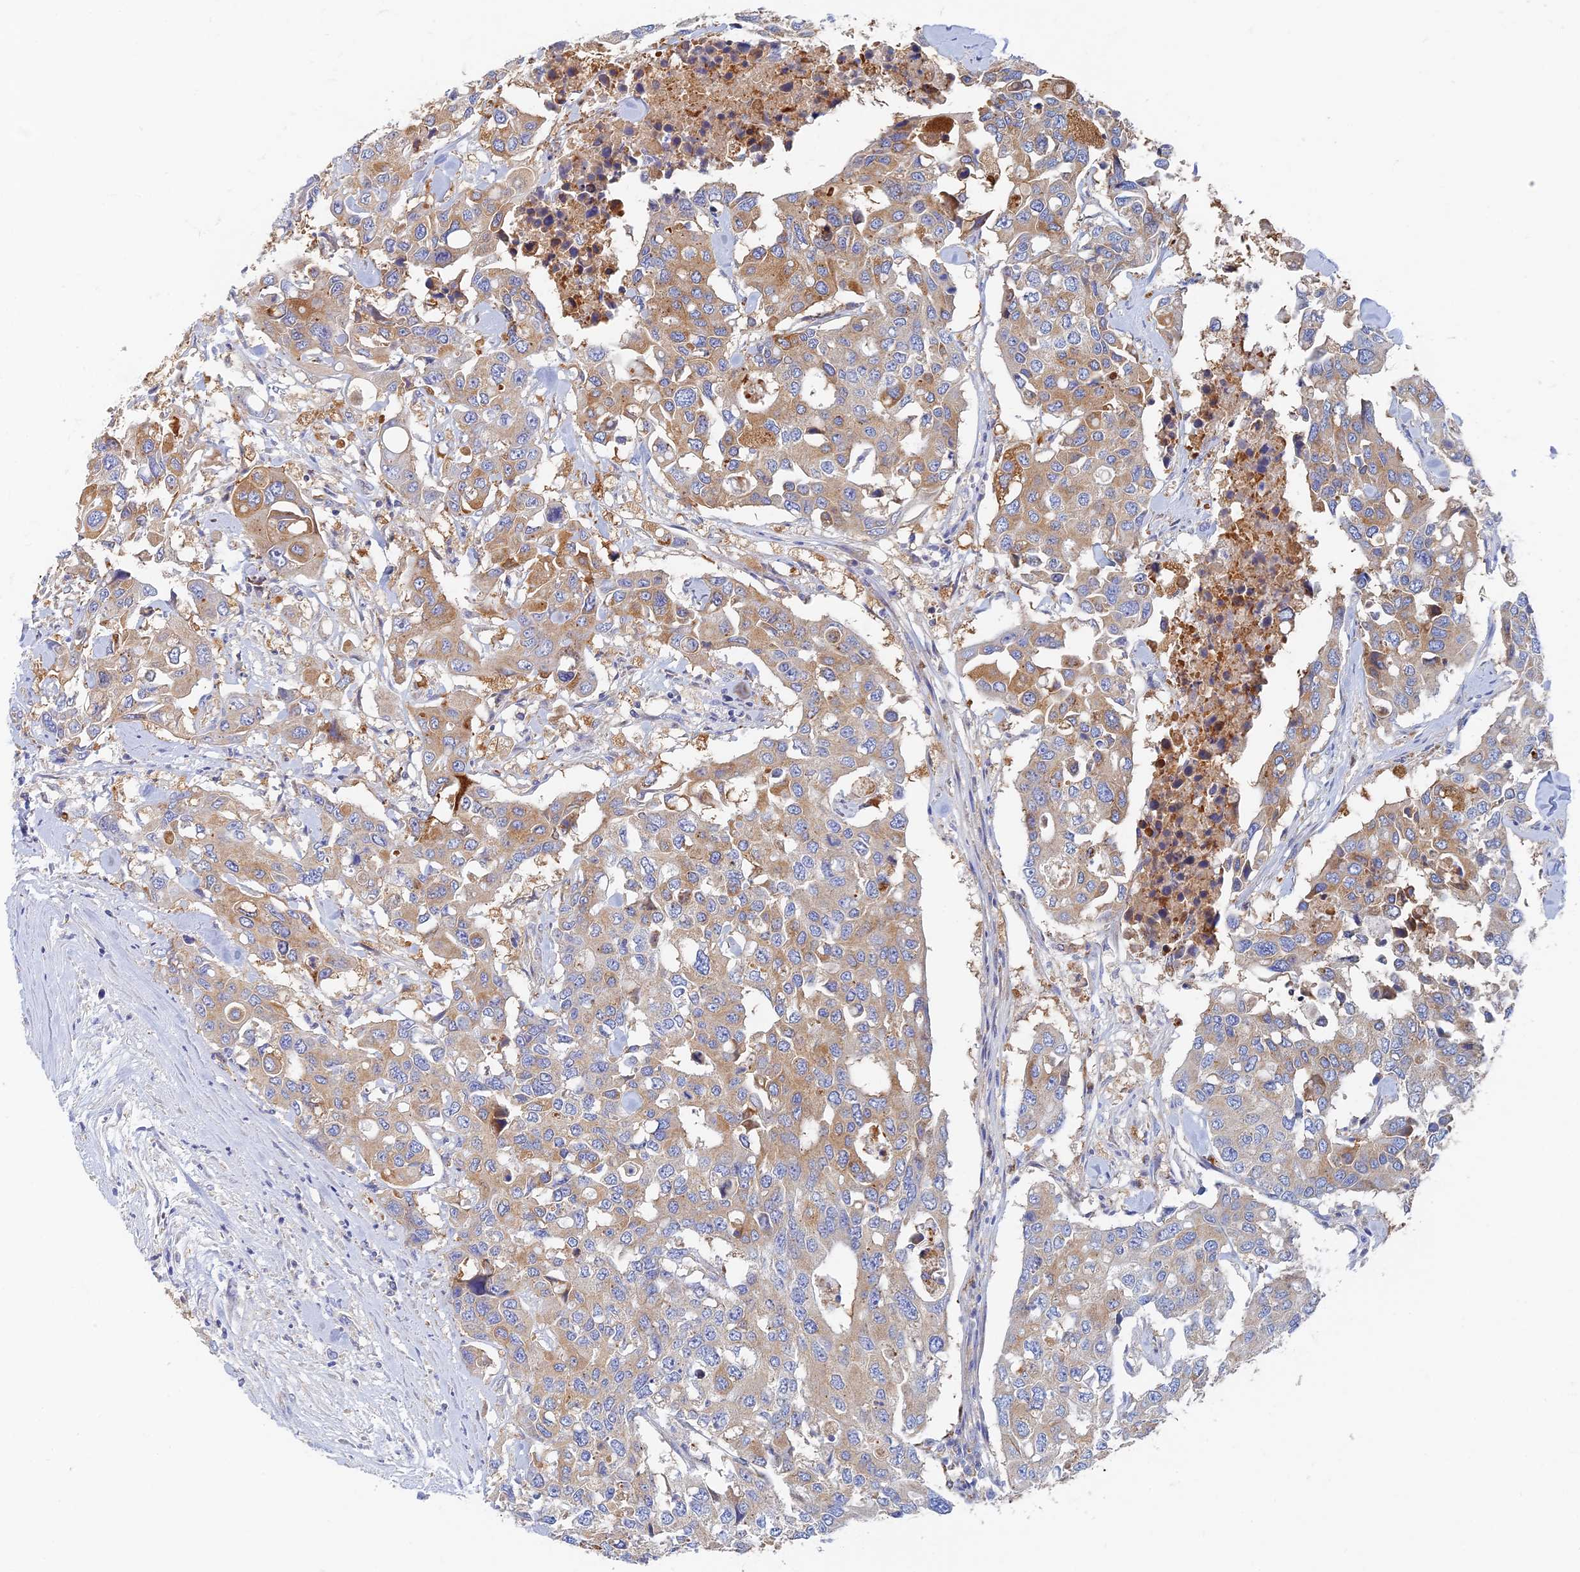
{"staining": {"intensity": "moderate", "quantity": "<25%", "location": "cytoplasmic/membranous"}, "tissue": "colorectal cancer", "cell_type": "Tumor cells", "image_type": "cancer", "snomed": [{"axis": "morphology", "description": "Adenocarcinoma, NOS"}, {"axis": "topography", "description": "Colon"}], "caption": "An image of human colorectal adenocarcinoma stained for a protein reveals moderate cytoplasmic/membranous brown staining in tumor cells. (Brightfield microscopy of DAB IHC at high magnification).", "gene": "TMEM44", "patient": {"sex": "male", "age": 77}}